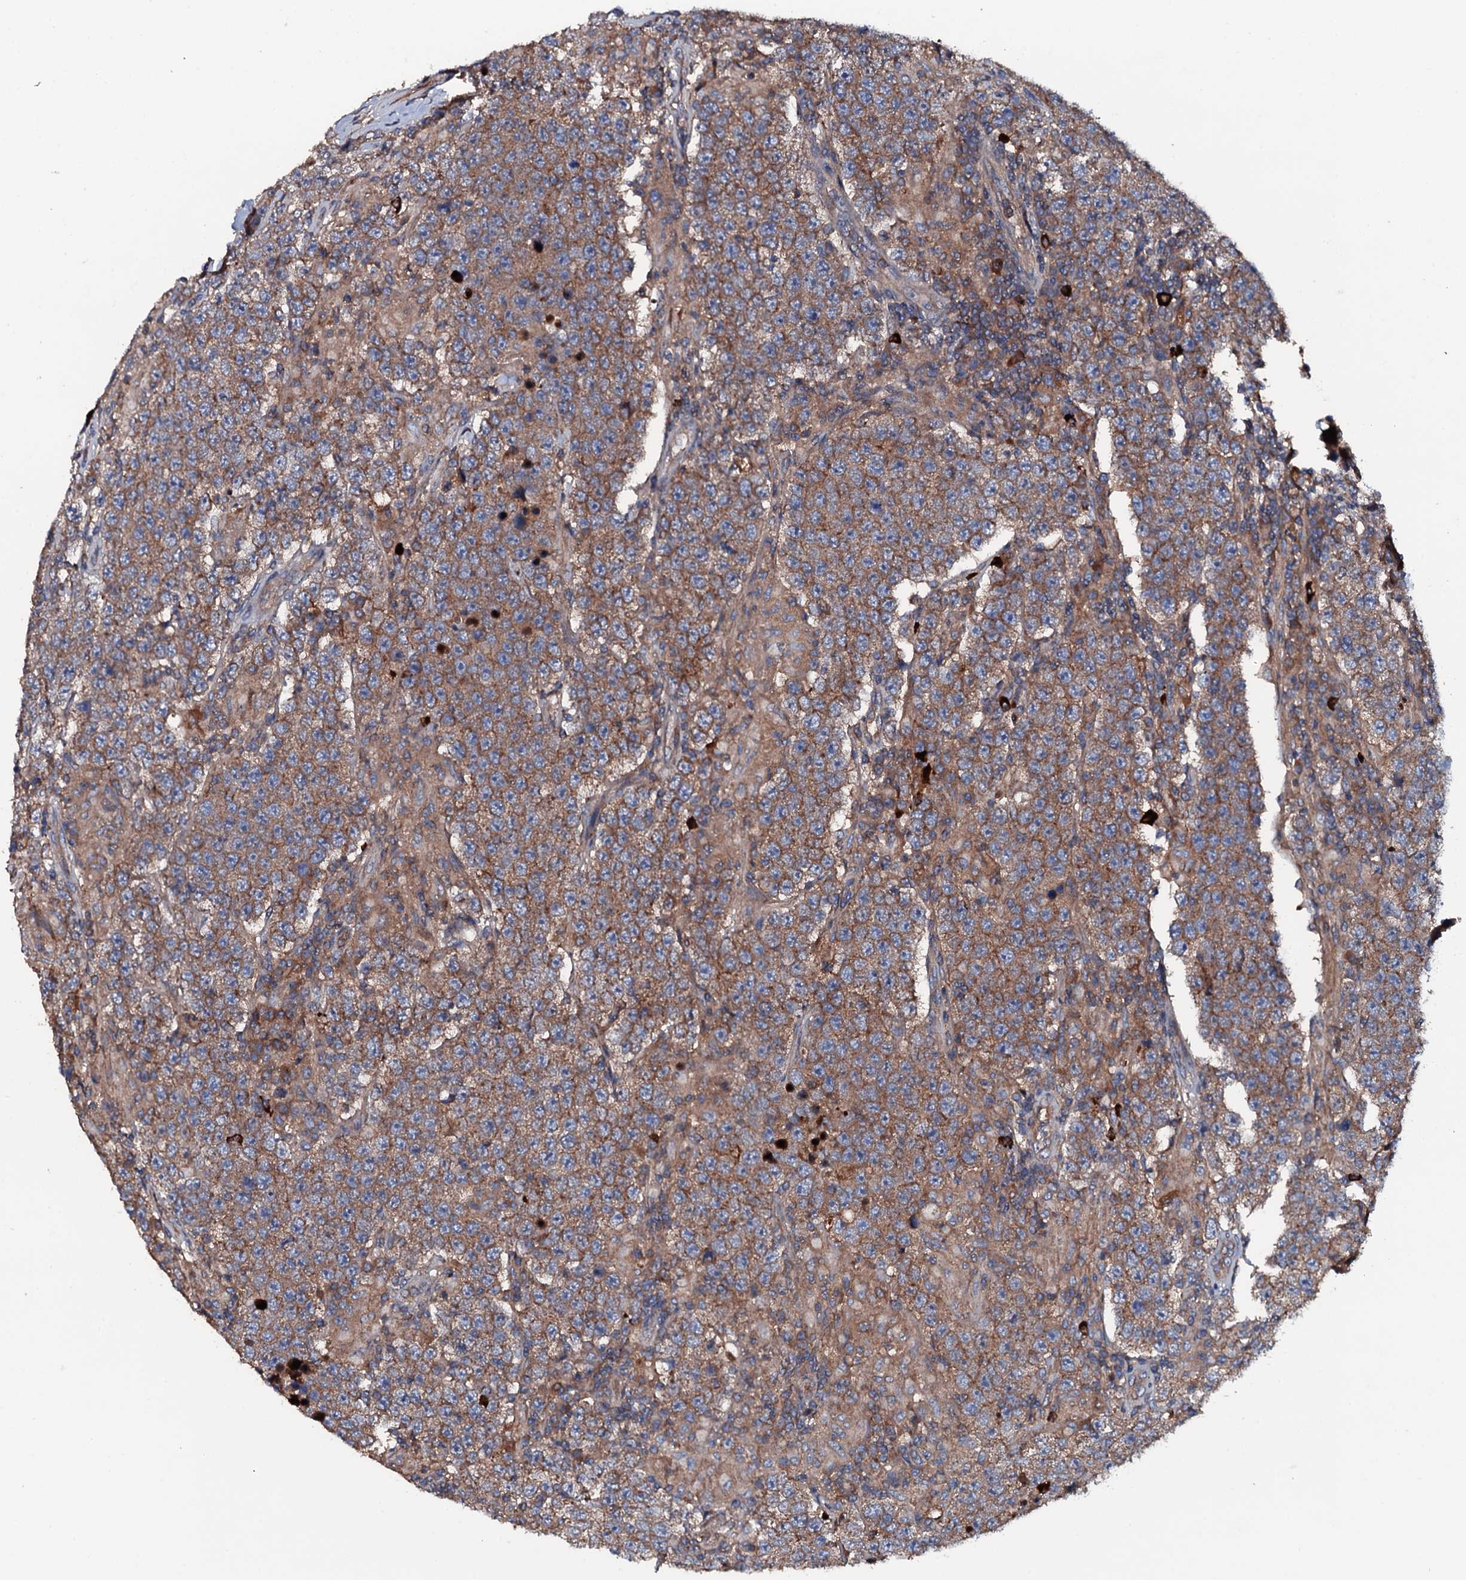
{"staining": {"intensity": "moderate", "quantity": ">75%", "location": "cytoplasmic/membranous"}, "tissue": "testis cancer", "cell_type": "Tumor cells", "image_type": "cancer", "snomed": [{"axis": "morphology", "description": "Normal tissue, NOS"}, {"axis": "morphology", "description": "Urothelial carcinoma, High grade"}, {"axis": "morphology", "description": "Seminoma, NOS"}, {"axis": "morphology", "description": "Carcinoma, Embryonal, NOS"}, {"axis": "topography", "description": "Urinary bladder"}, {"axis": "topography", "description": "Testis"}], "caption": "IHC of testis cancer reveals medium levels of moderate cytoplasmic/membranous expression in approximately >75% of tumor cells. (DAB (3,3'-diaminobenzidine) = brown stain, brightfield microscopy at high magnification).", "gene": "NEK1", "patient": {"sex": "male", "age": 41}}